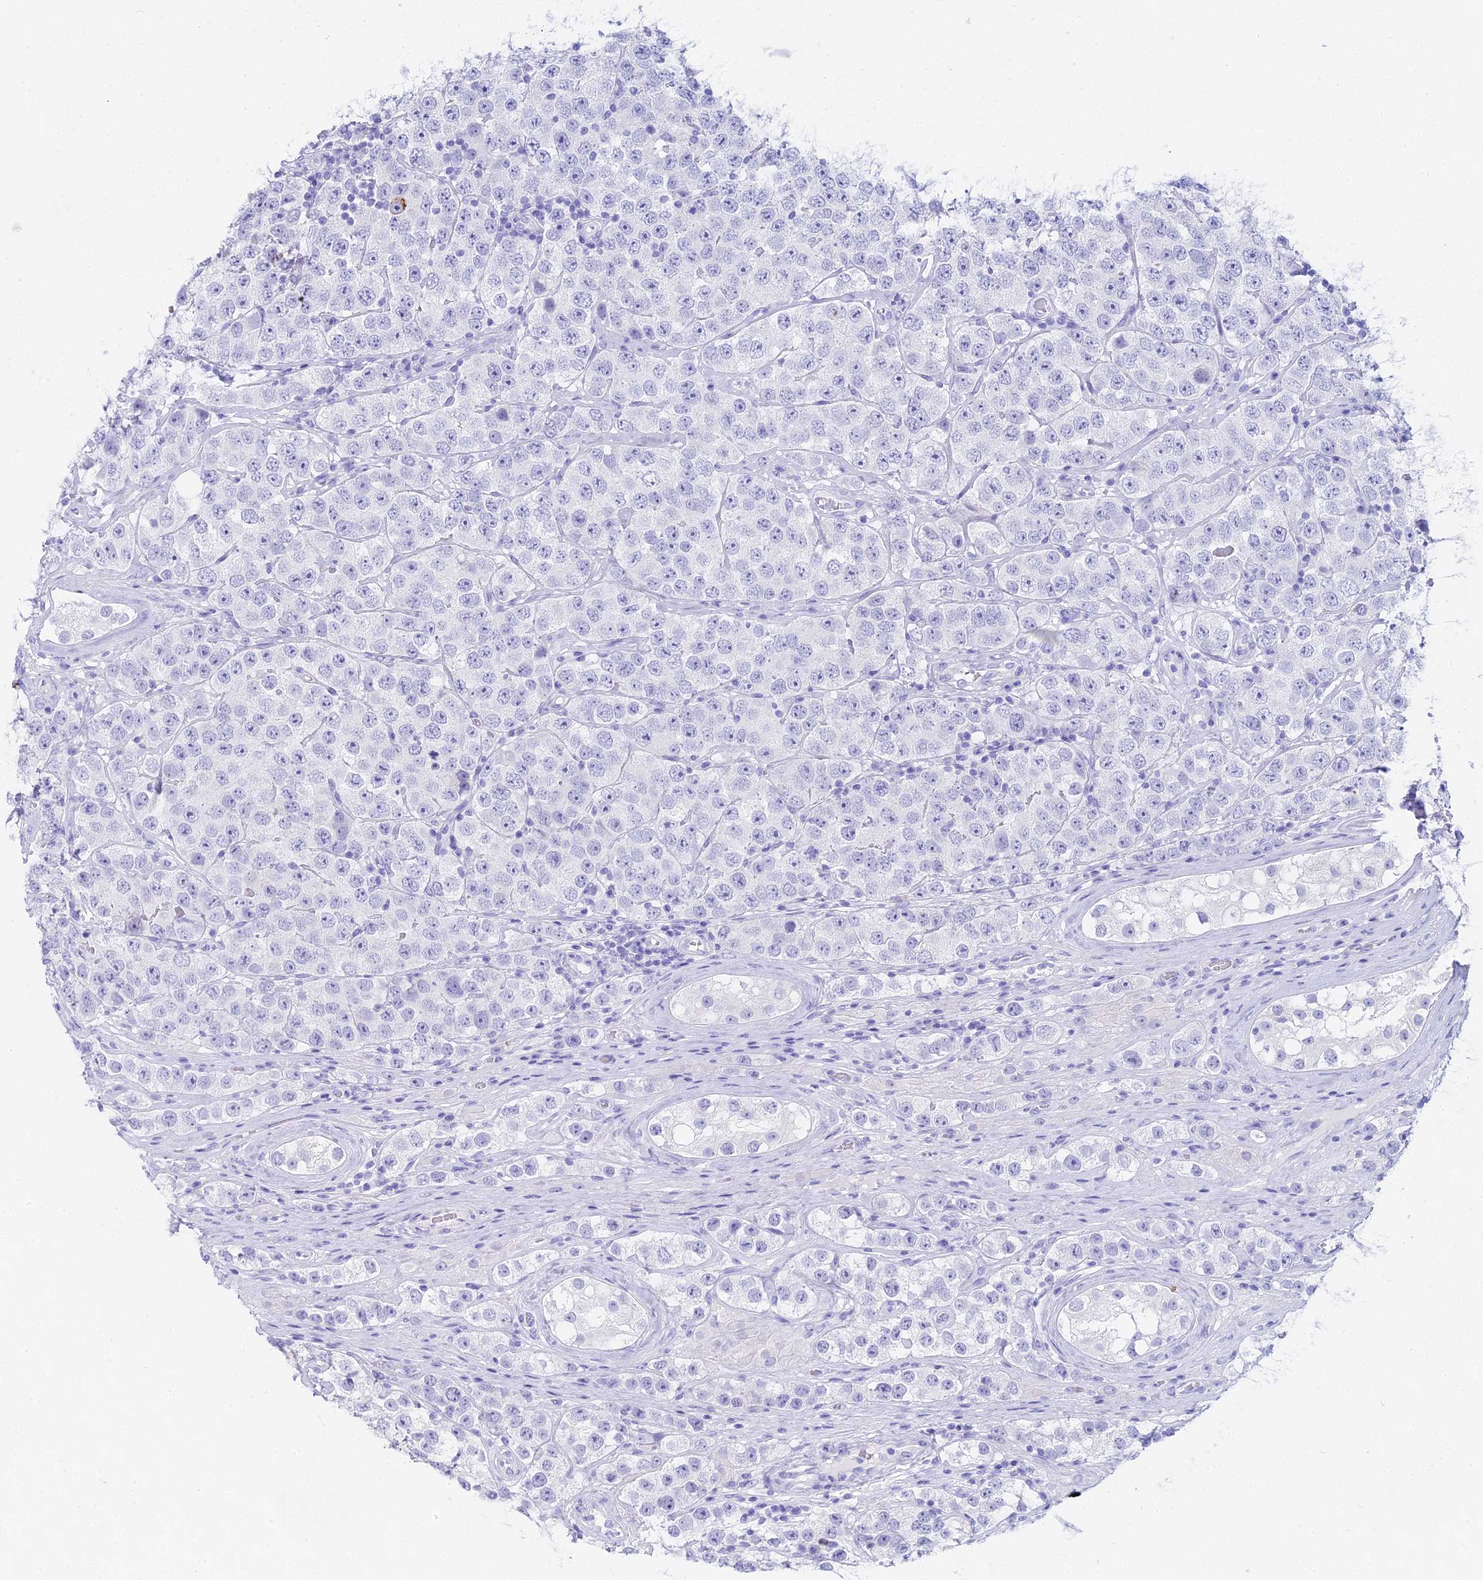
{"staining": {"intensity": "negative", "quantity": "none", "location": "none"}, "tissue": "testis cancer", "cell_type": "Tumor cells", "image_type": "cancer", "snomed": [{"axis": "morphology", "description": "Seminoma, NOS"}, {"axis": "topography", "description": "Testis"}], "caption": "An immunohistochemistry (IHC) micrograph of testis seminoma is shown. There is no staining in tumor cells of testis seminoma. (DAB (3,3'-diaminobenzidine) immunohistochemistry (IHC) visualized using brightfield microscopy, high magnification).", "gene": "CGB2", "patient": {"sex": "male", "age": 28}}